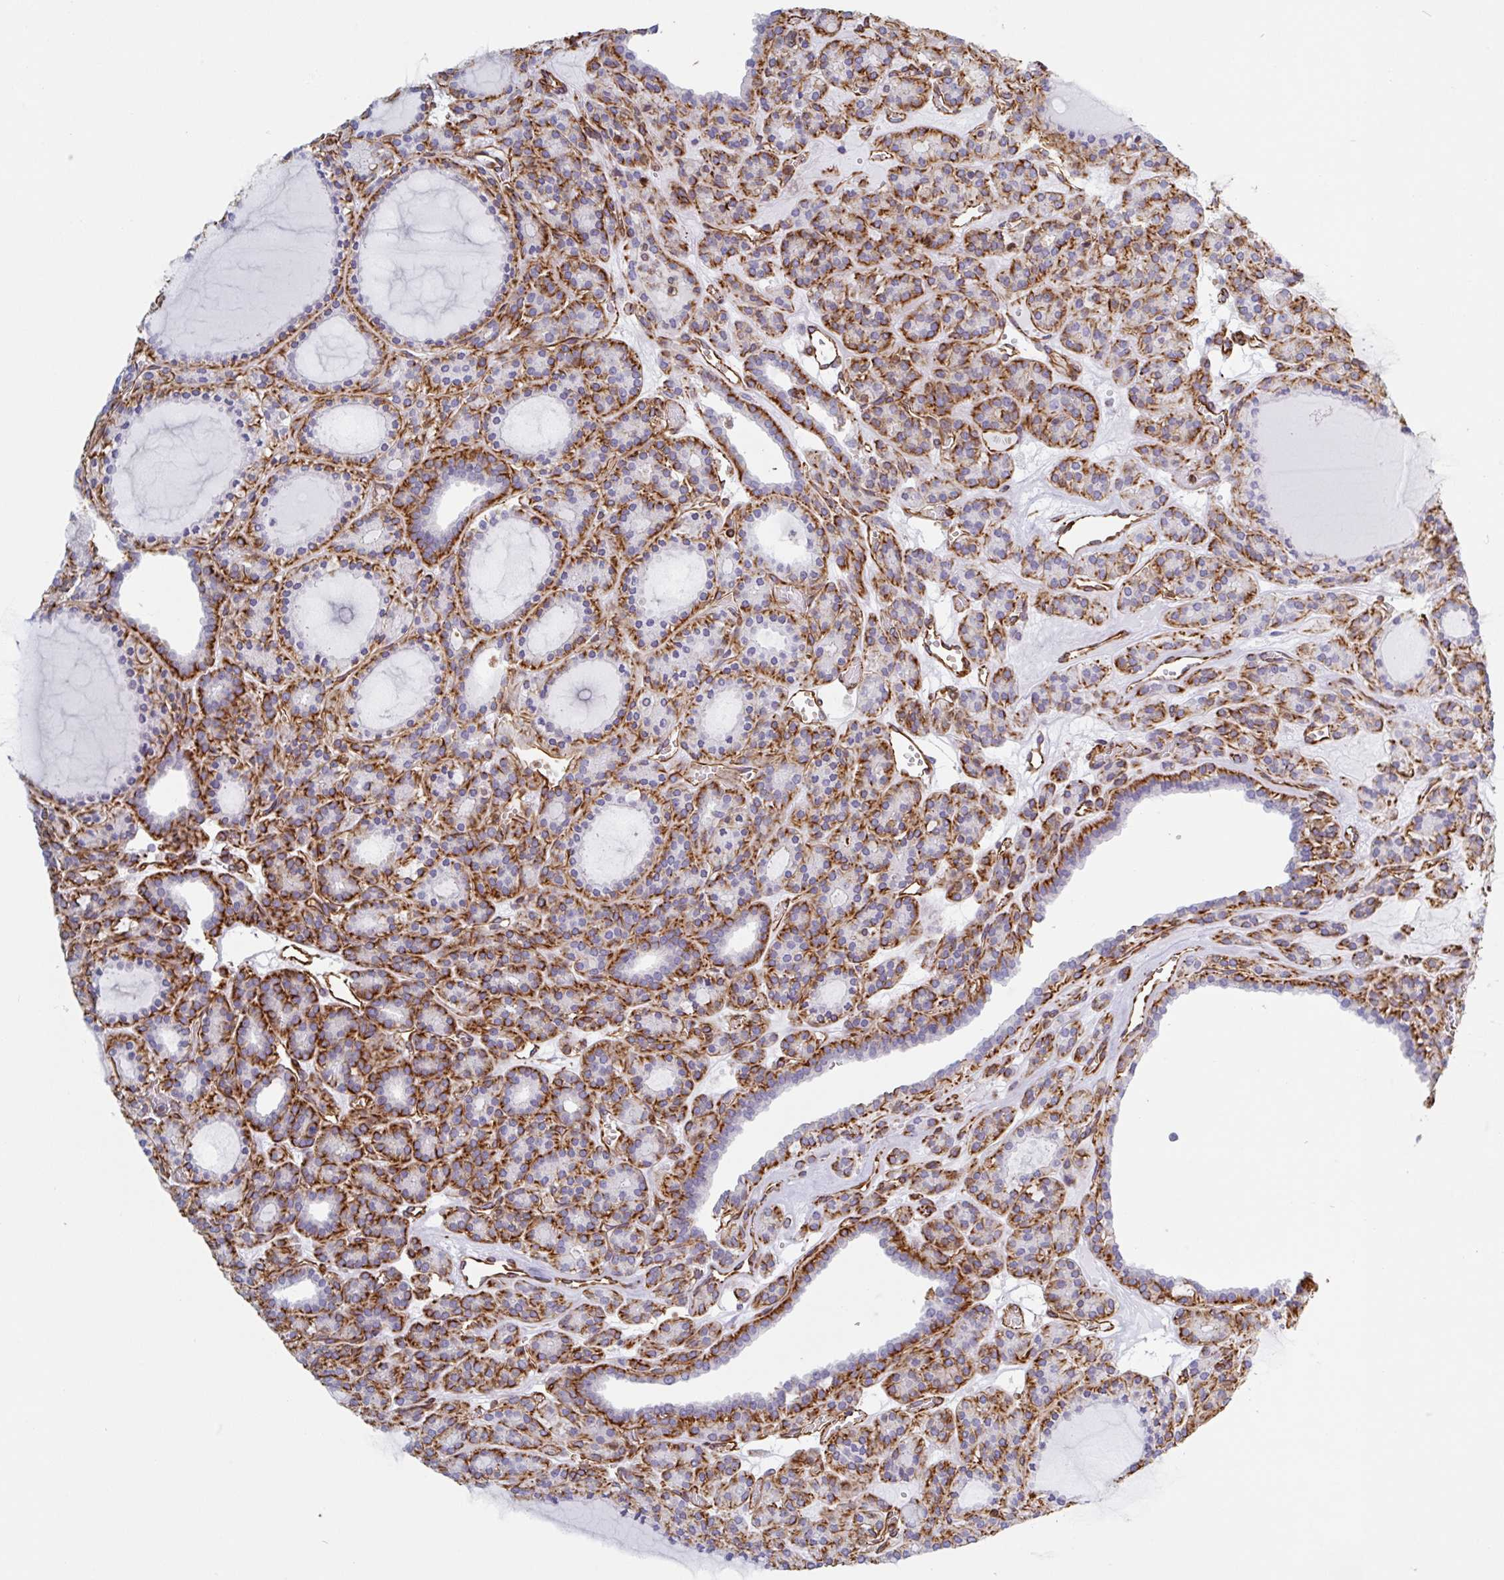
{"staining": {"intensity": "strong", "quantity": ">75%", "location": "cytoplasmic/membranous"}, "tissue": "thyroid cancer", "cell_type": "Tumor cells", "image_type": "cancer", "snomed": [{"axis": "morphology", "description": "Follicular adenoma carcinoma, NOS"}, {"axis": "topography", "description": "Thyroid gland"}], "caption": "A photomicrograph of thyroid cancer stained for a protein demonstrates strong cytoplasmic/membranous brown staining in tumor cells.", "gene": "PPFIA1", "patient": {"sex": "female", "age": 63}}